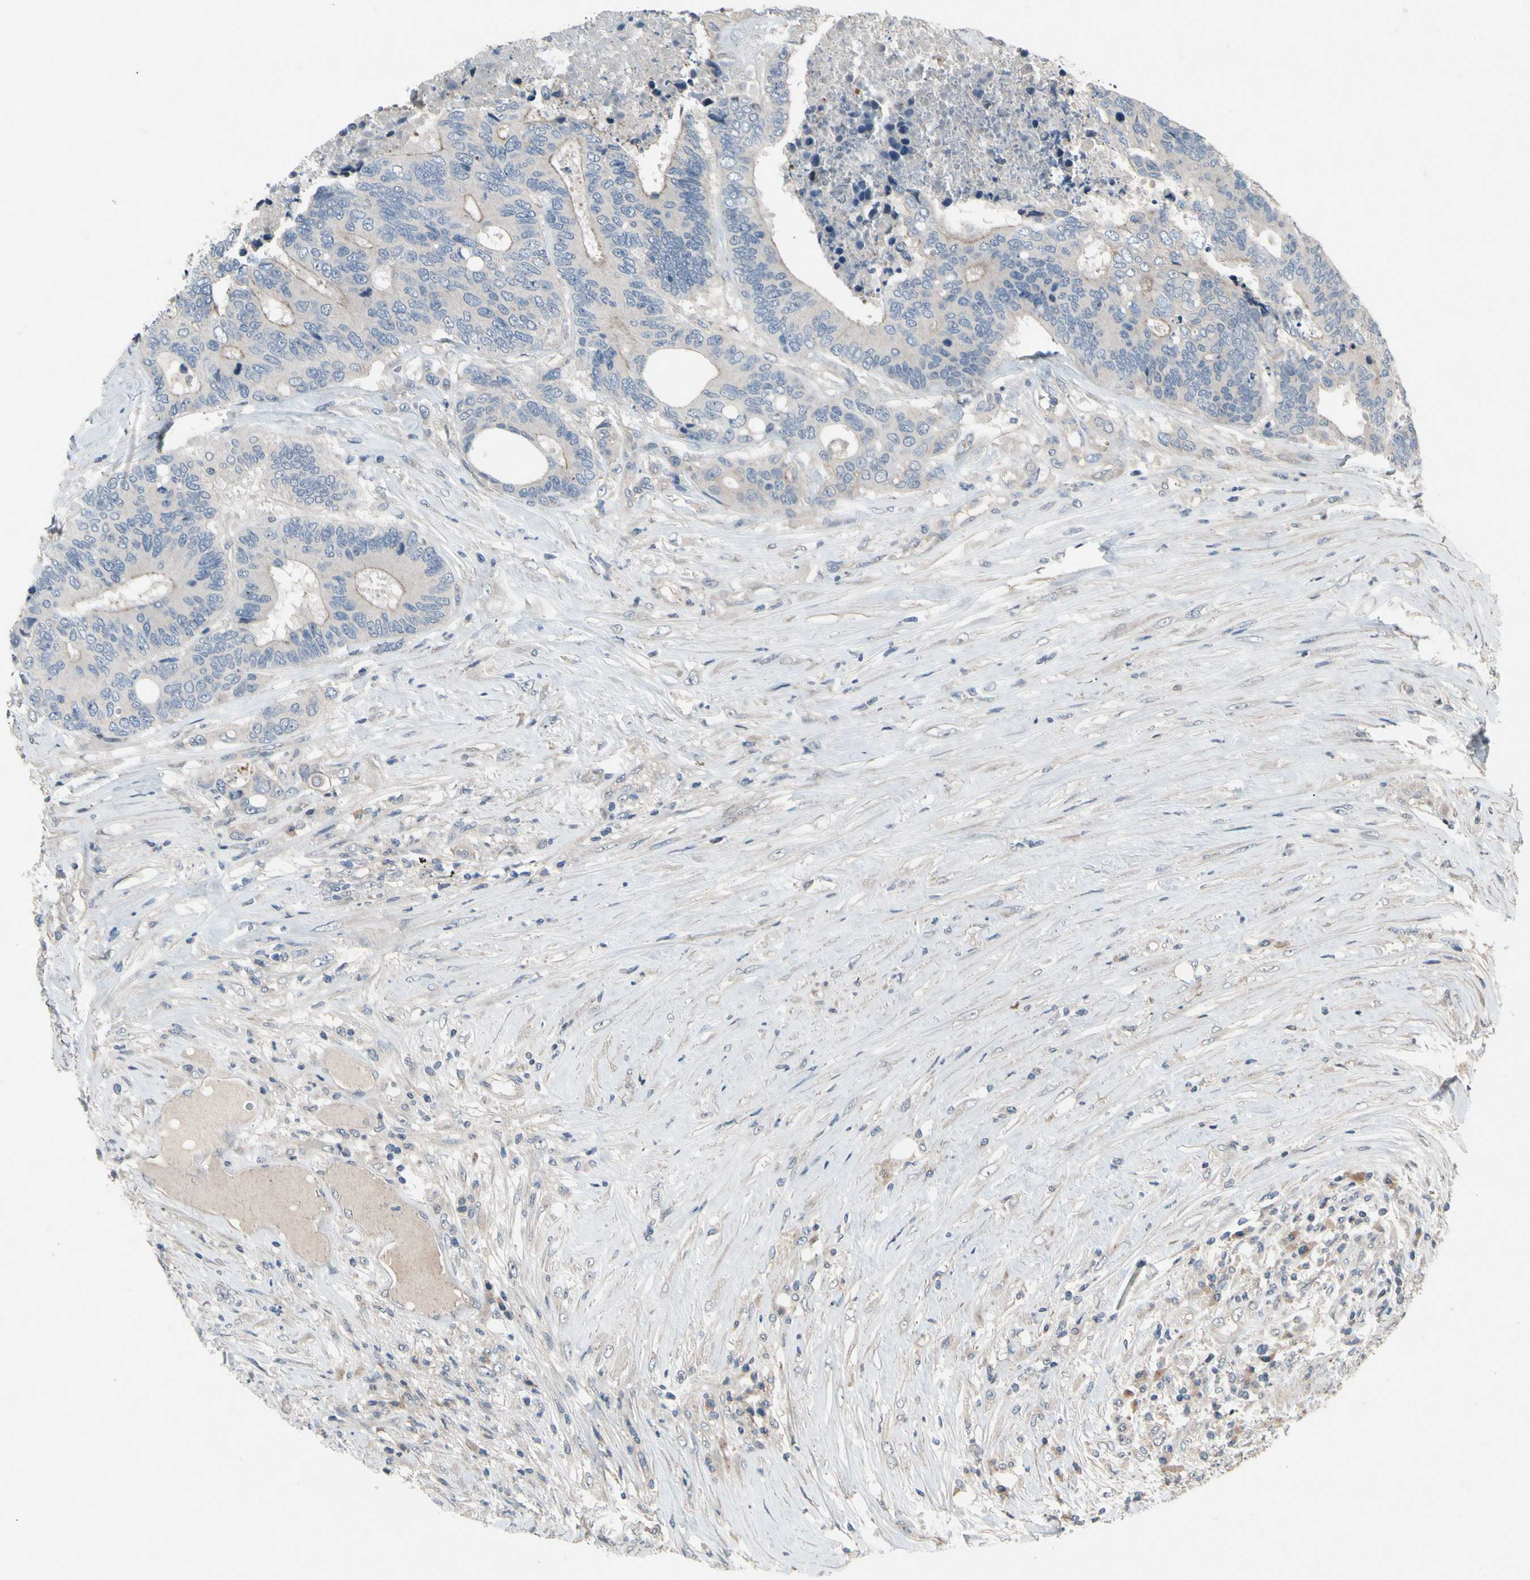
{"staining": {"intensity": "weak", "quantity": "25%-75%", "location": "cytoplasmic/membranous"}, "tissue": "colorectal cancer", "cell_type": "Tumor cells", "image_type": "cancer", "snomed": [{"axis": "morphology", "description": "Adenocarcinoma, NOS"}, {"axis": "topography", "description": "Rectum"}], "caption": "Colorectal adenocarcinoma tissue displays weak cytoplasmic/membranous staining in about 25%-75% of tumor cells", "gene": "ICAM5", "patient": {"sex": "male", "age": 55}}